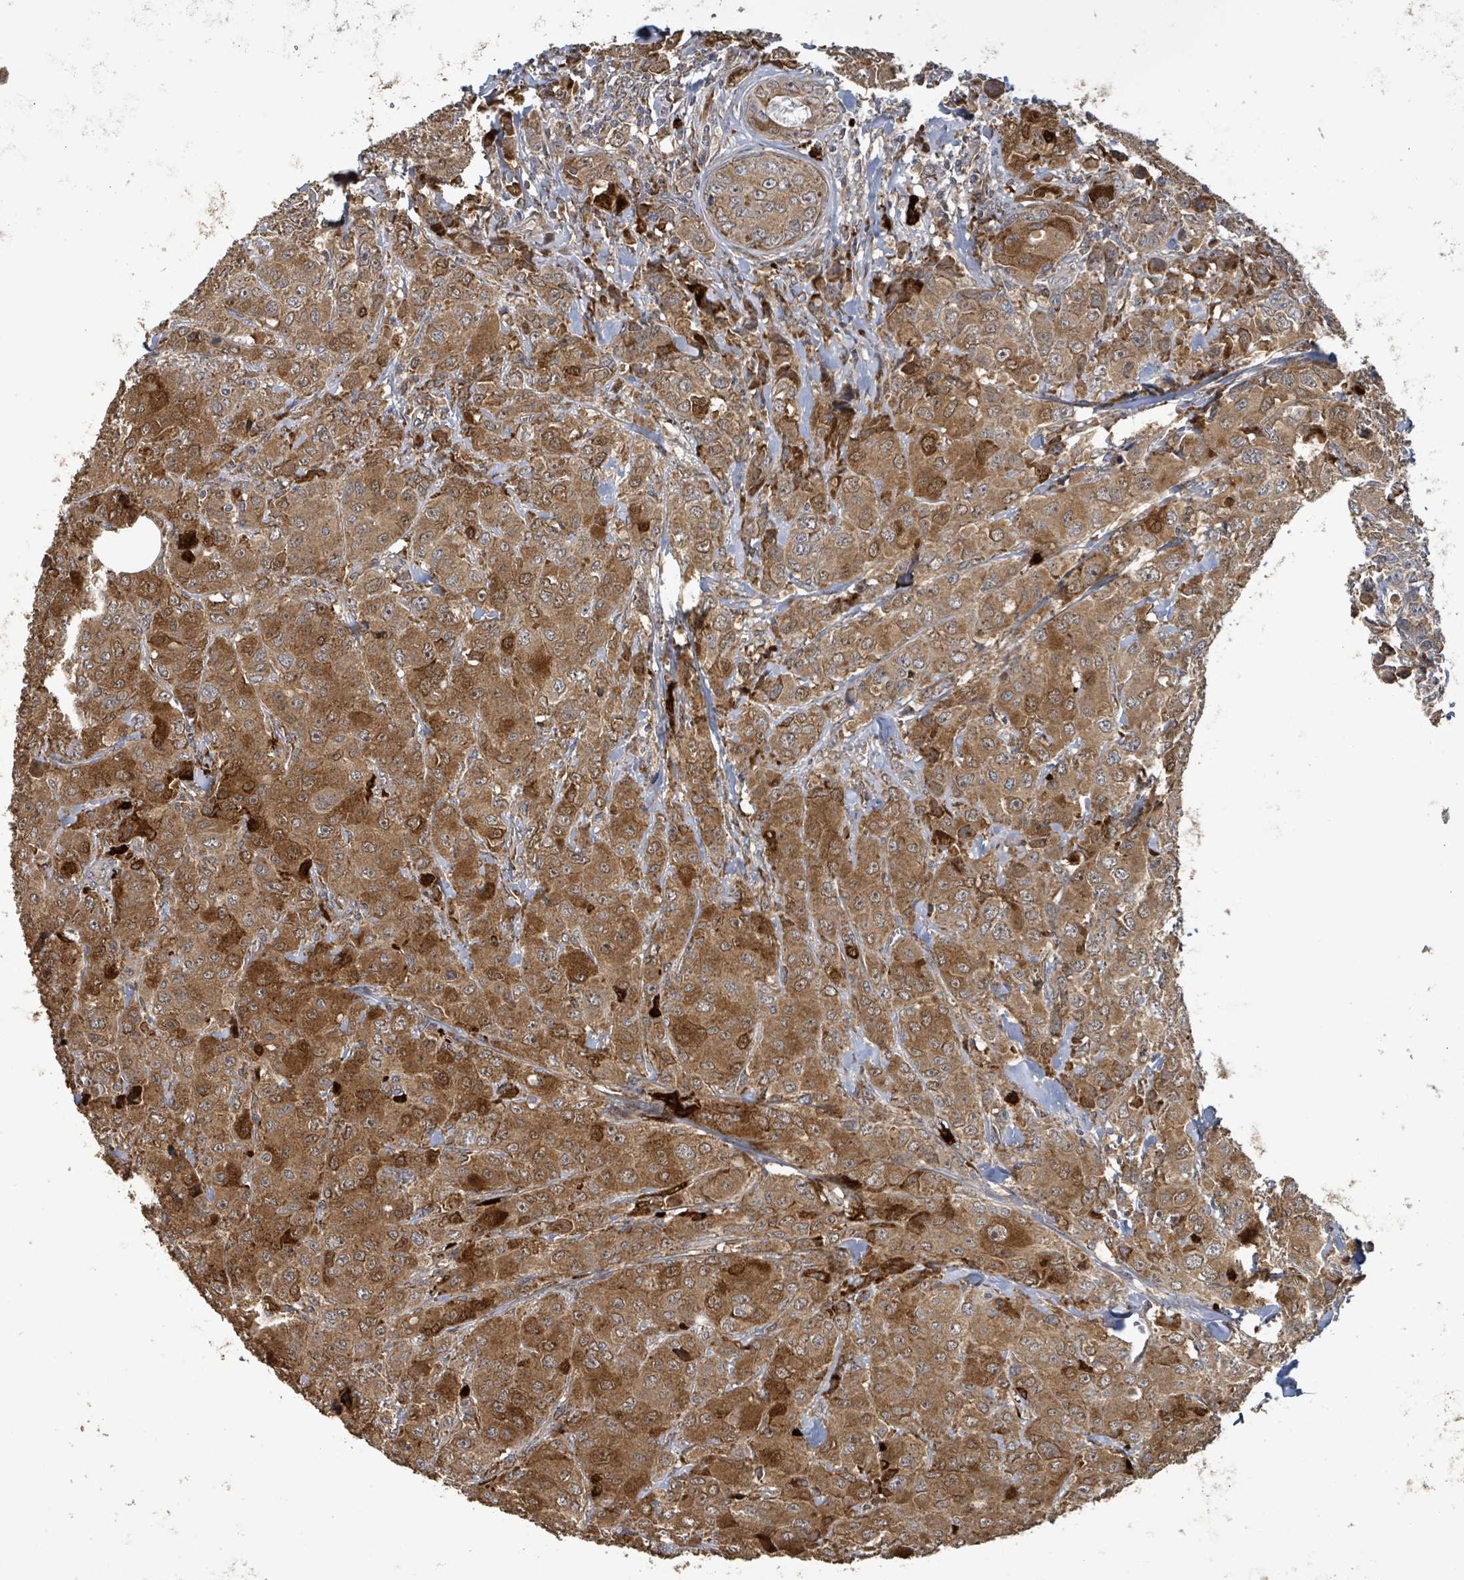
{"staining": {"intensity": "strong", "quantity": ">75%", "location": "cytoplasmic/membranous"}, "tissue": "breast cancer", "cell_type": "Tumor cells", "image_type": "cancer", "snomed": [{"axis": "morphology", "description": "Duct carcinoma"}, {"axis": "topography", "description": "Breast"}], "caption": "Protein staining exhibits strong cytoplasmic/membranous staining in approximately >75% of tumor cells in invasive ductal carcinoma (breast). The protein of interest is stained brown, and the nuclei are stained in blue (DAB (3,3'-diaminobenzidine) IHC with brightfield microscopy, high magnification).", "gene": "STARD4", "patient": {"sex": "female", "age": 43}}